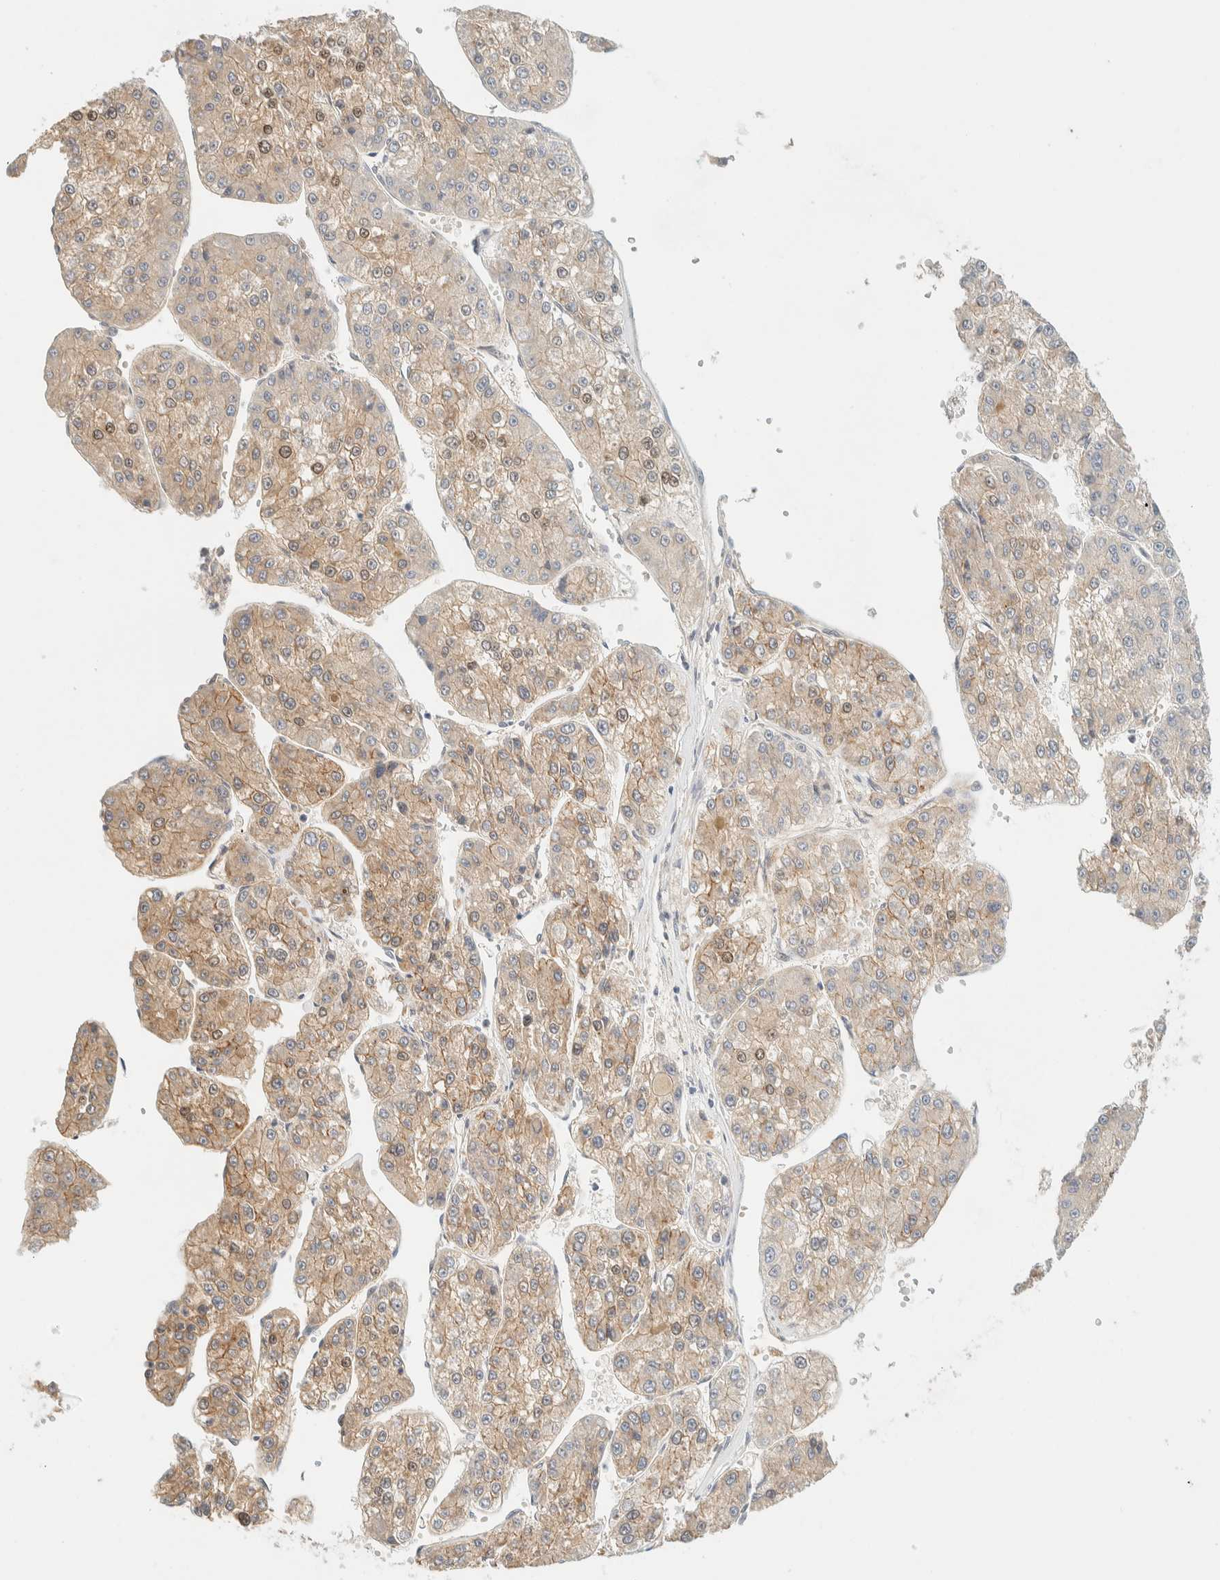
{"staining": {"intensity": "weak", "quantity": ">75%", "location": "cytoplasmic/membranous"}, "tissue": "liver cancer", "cell_type": "Tumor cells", "image_type": "cancer", "snomed": [{"axis": "morphology", "description": "Carcinoma, Hepatocellular, NOS"}, {"axis": "topography", "description": "Liver"}], "caption": "DAB (3,3'-diaminobenzidine) immunohistochemical staining of human hepatocellular carcinoma (liver) exhibits weak cytoplasmic/membranous protein expression in about >75% of tumor cells.", "gene": "FAT1", "patient": {"sex": "female", "age": 73}}